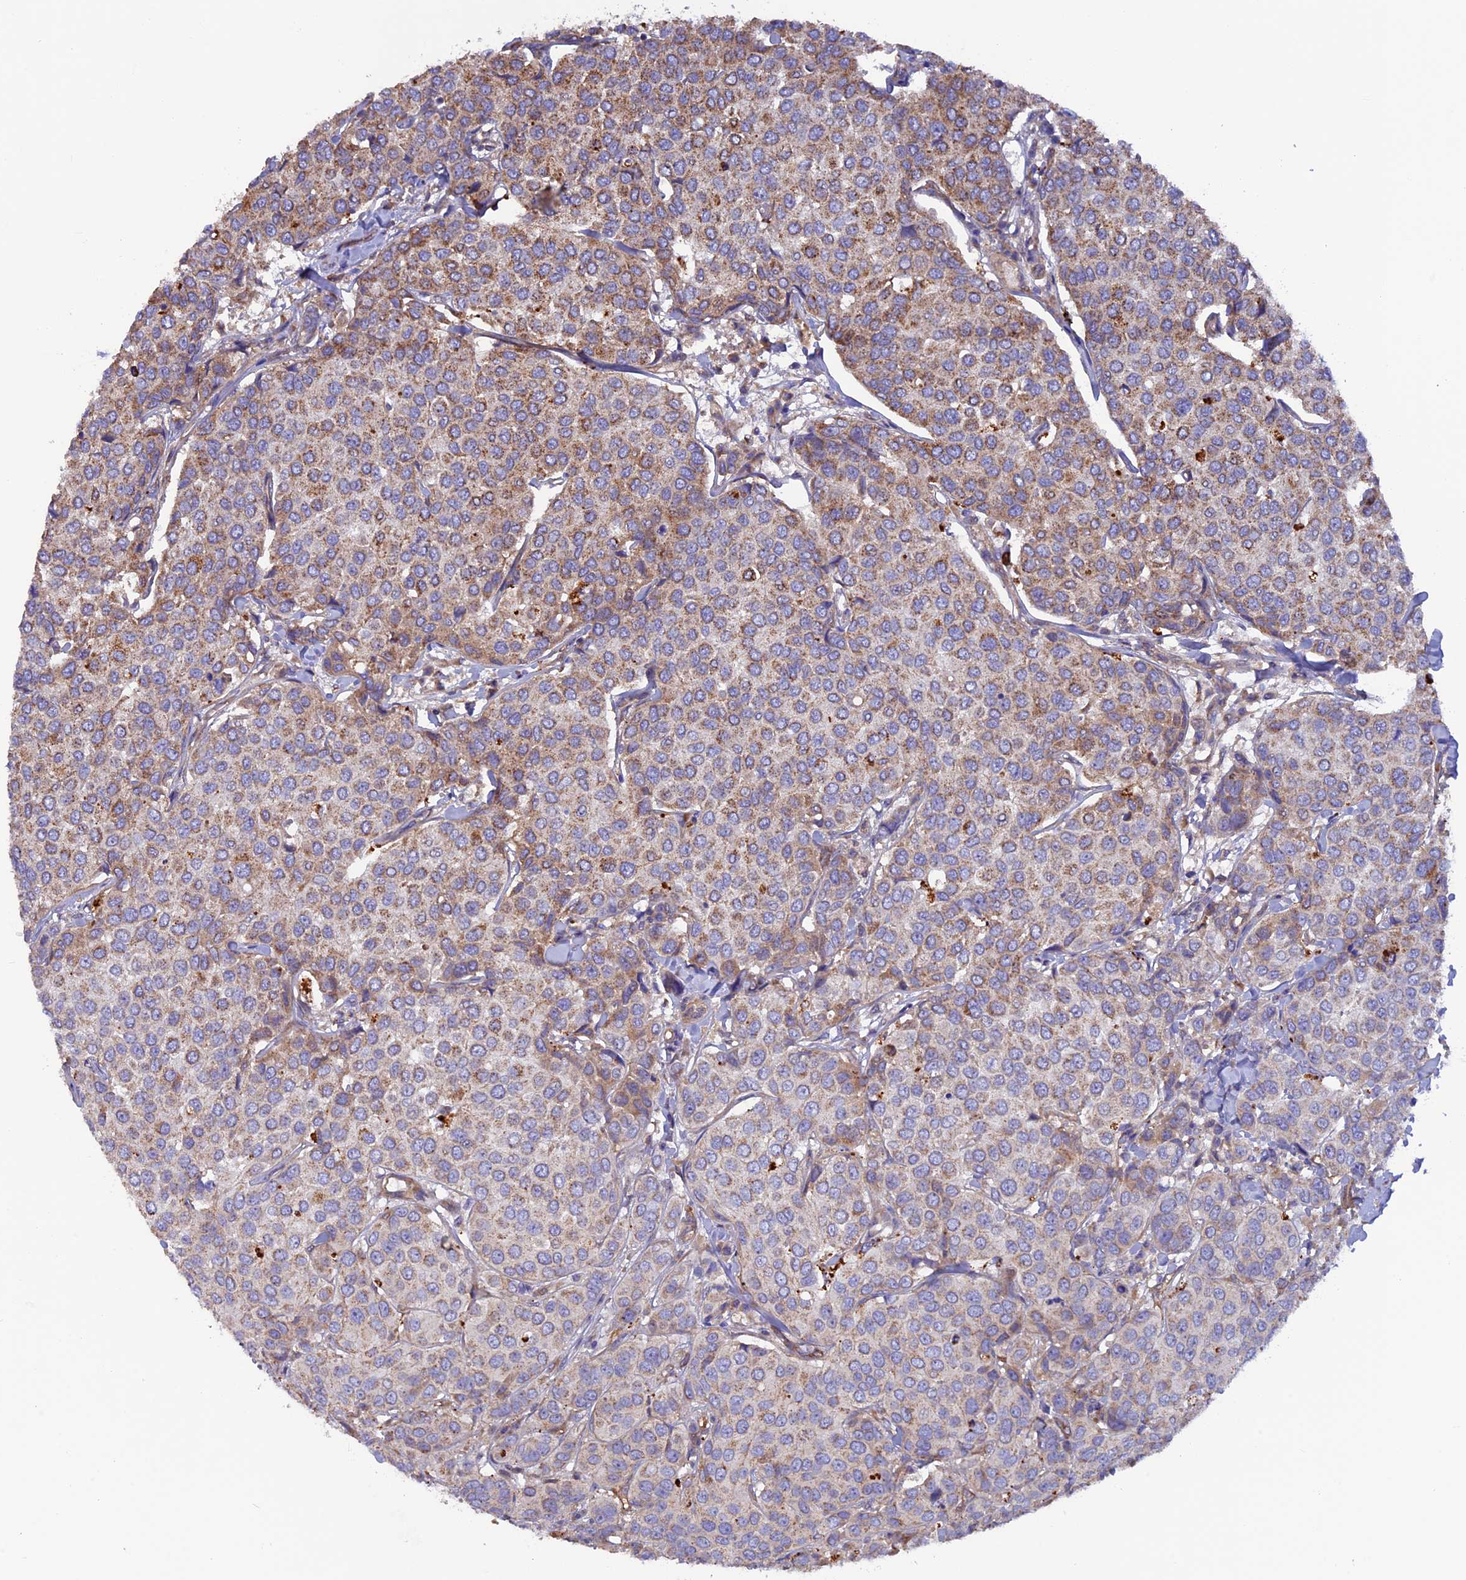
{"staining": {"intensity": "moderate", "quantity": ">75%", "location": "cytoplasmic/membranous"}, "tissue": "breast cancer", "cell_type": "Tumor cells", "image_type": "cancer", "snomed": [{"axis": "morphology", "description": "Duct carcinoma"}, {"axis": "topography", "description": "Breast"}], "caption": "Protein expression by IHC reveals moderate cytoplasmic/membranous positivity in approximately >75% of tumor cells in intraductal carcinoma (breast).", "gene": "DUS3L", "patient": {"sex": "female", "age": 55}}